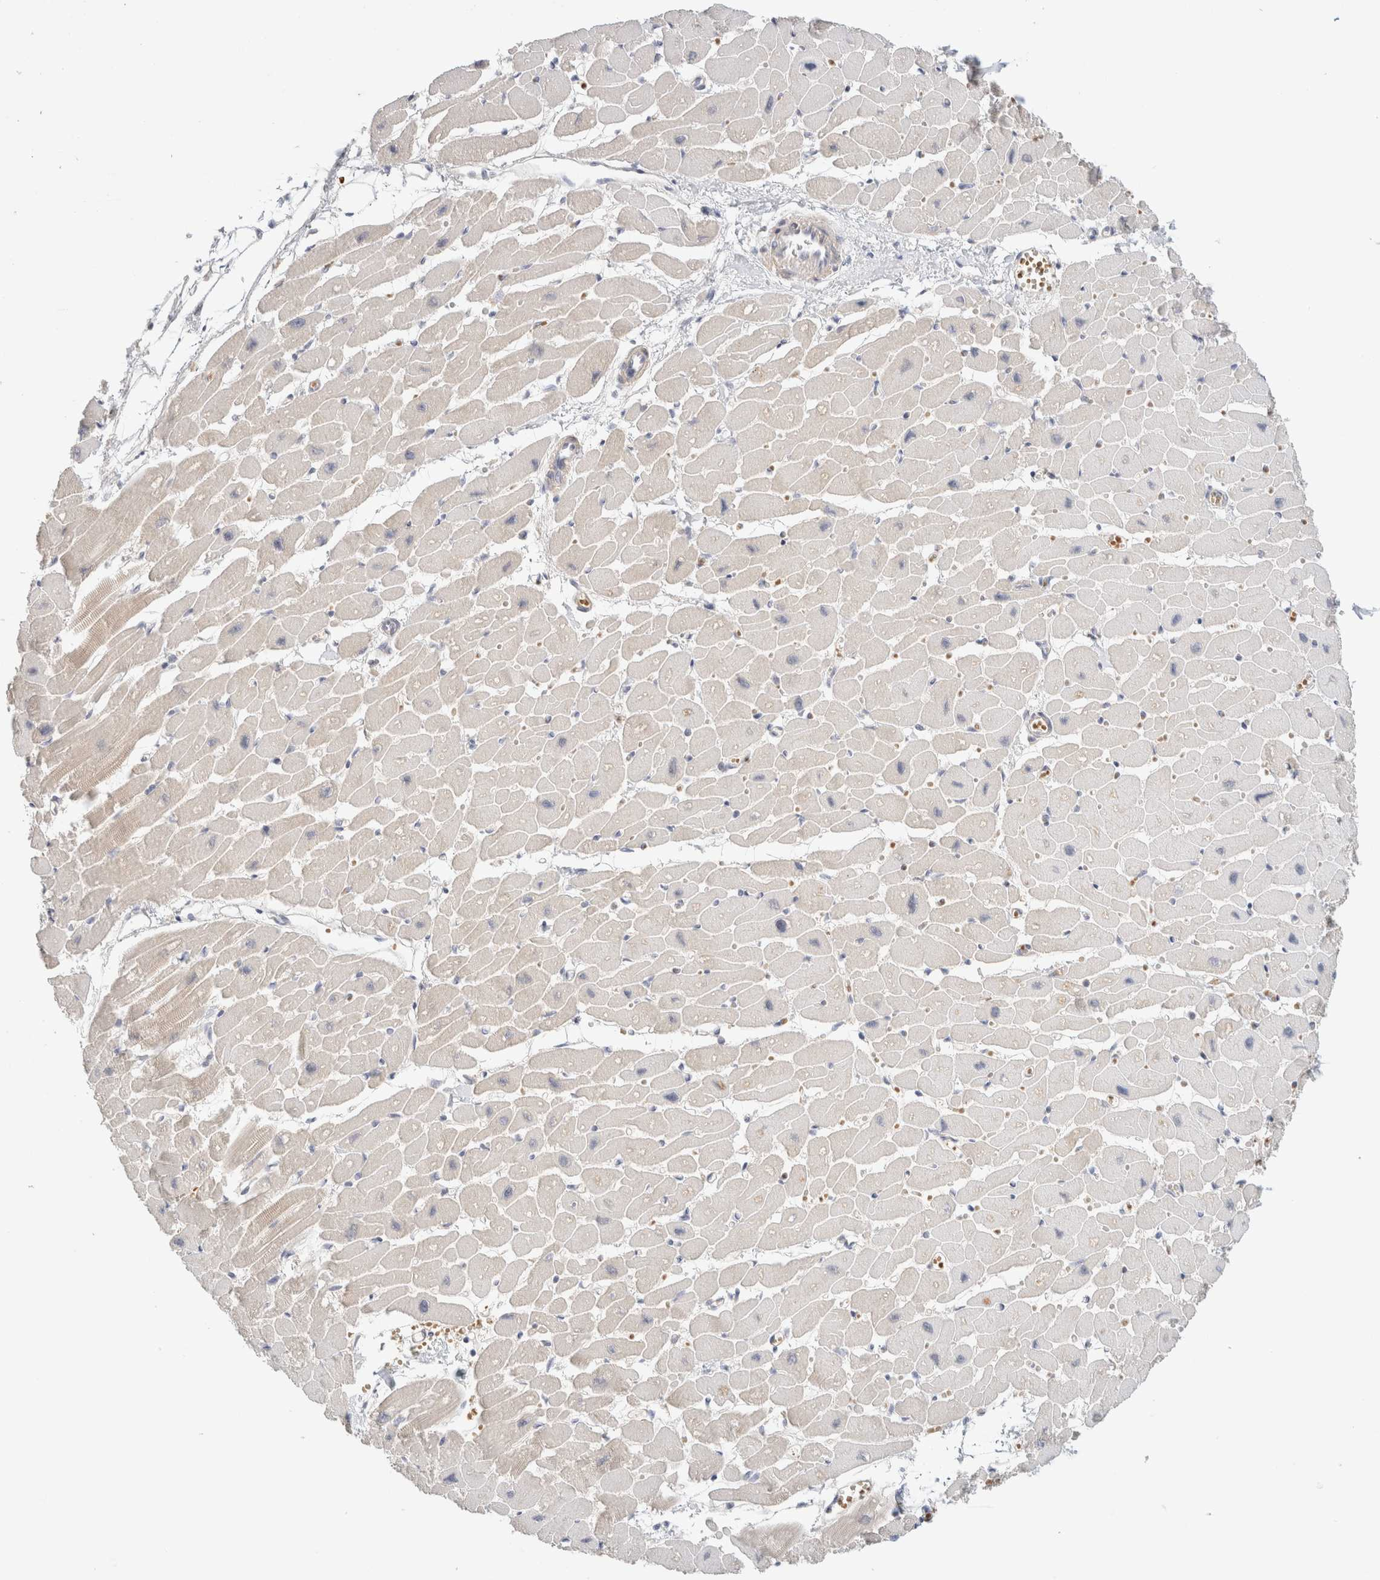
{"staining": {"intensity": "moderate", "quantity": "<25%", "location": "cytoplasmic/membranous,nuclear"}, "tissue": "heart muscle", "cell_type": "Cardiomyocytes", "image_type": "normal", "snomed": [{"axis": "morphology", "description": "Normal tissue, NOS"}, {"axis": "topography", "description": "Heart"}], "caption": "Heart muscle stained with immunohistochemistry demonstrates moderate cytoplasmic/membranous,nuclear expression in about <25% of cardiomyocytes. (DAB IHC with brightfield microscopy, high magnification).", "gene": "MRM3", "patient": {"sex": "female", "age": 54}}